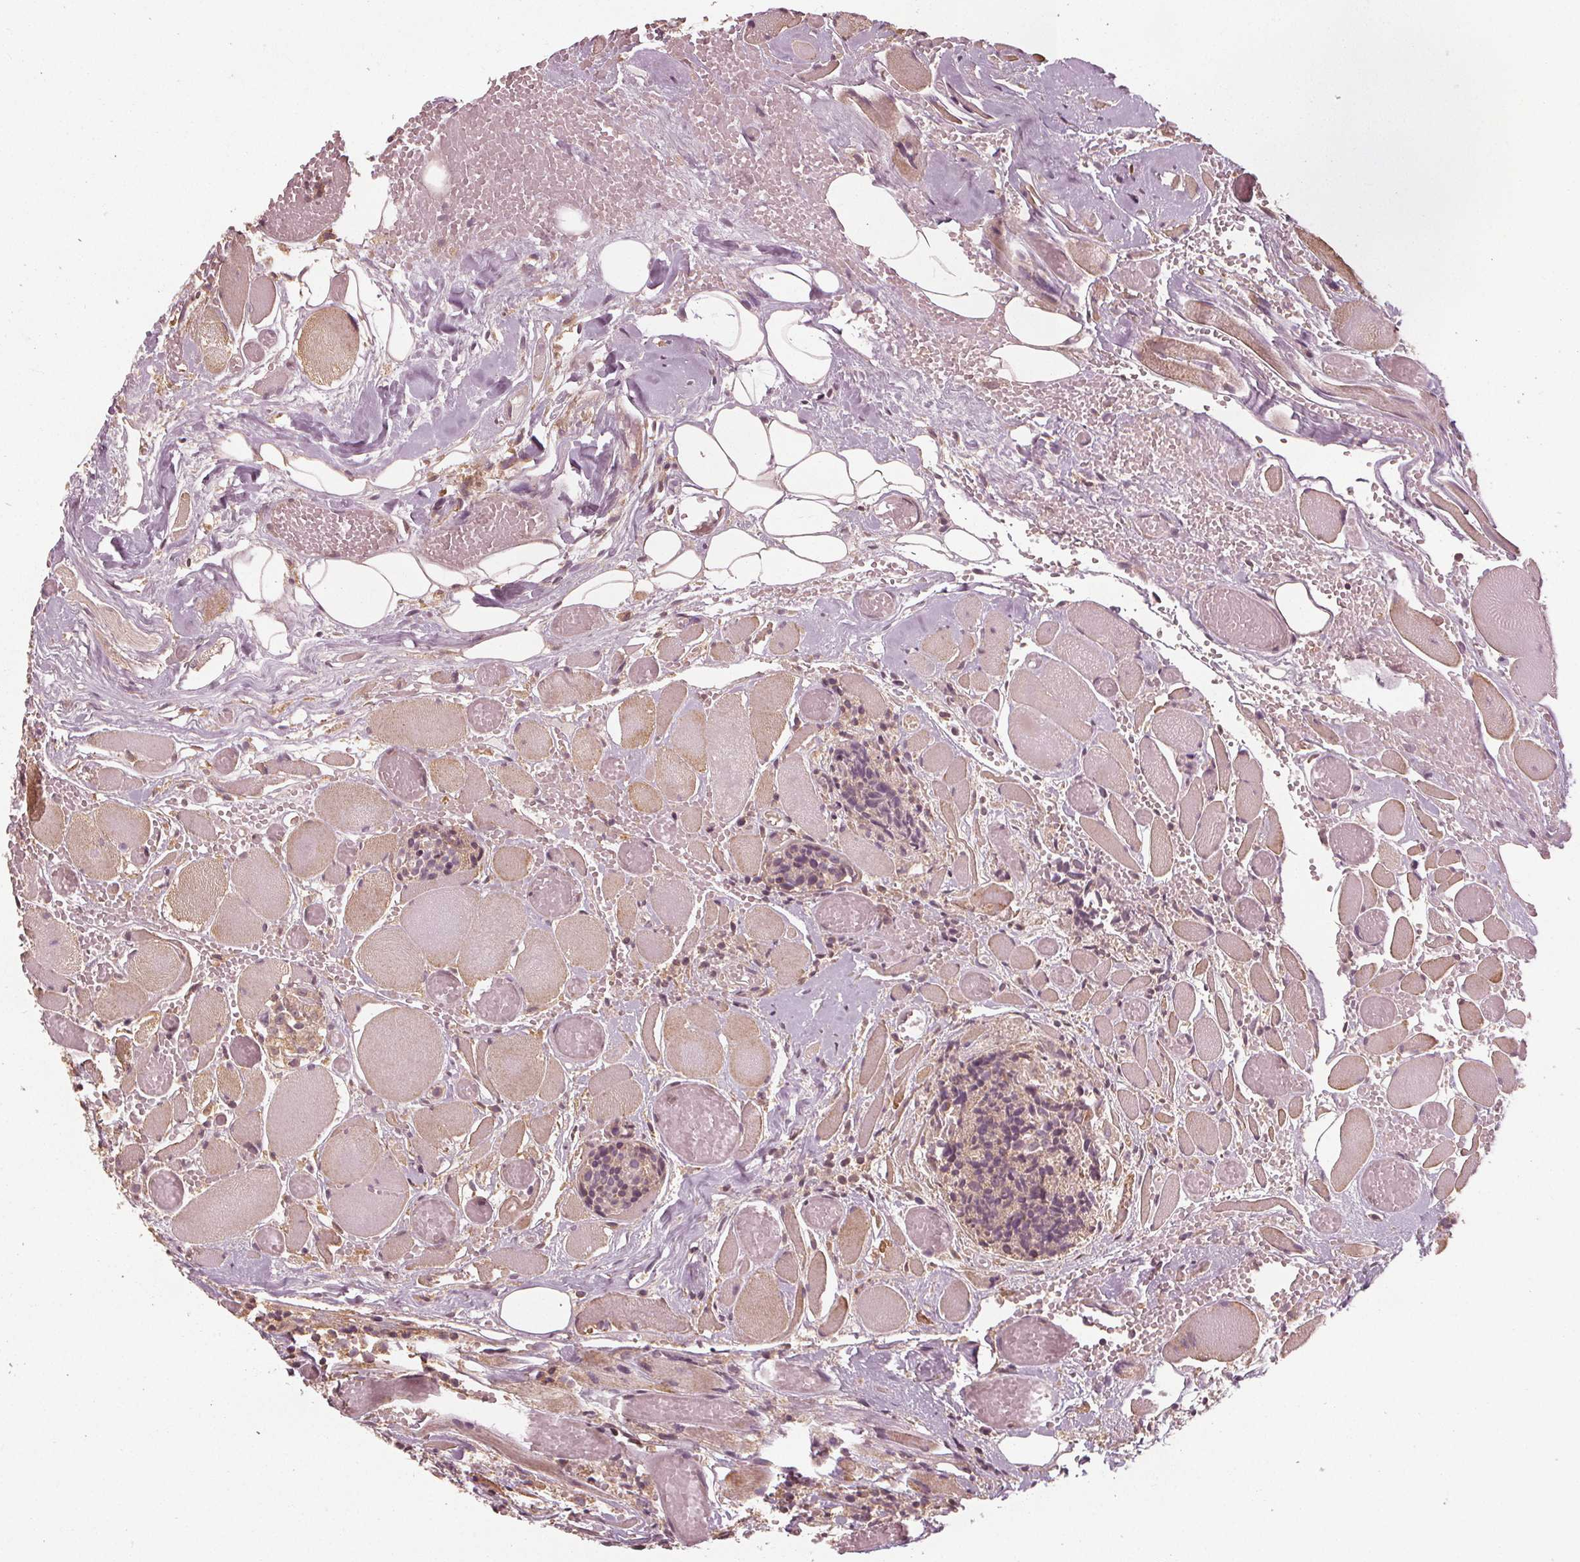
{"staining": {"intensity": "negative", "quantity": "none", "location": "none"}, "tissue": "head and neck cancer", "cell_type": "Tumor cells", "image_type": "cancer", "snomed": [{"axis": "morphology", "description": "Squamous cell carcinoma, NOS"}, {"axis": "topography", "description": "Oral tissue"}, {"axis": "topography", "description": "Head-Neck"}], "caption": "Tumor cells show no significant staining in head and neck squamous cell carcinoma. (DAB (3,3'-diaminobenzidine) IHC visualized using brightfield microscopy, high magnification).", "gene": "GNB2", "patient": {"sex": "male", "age": 64}}